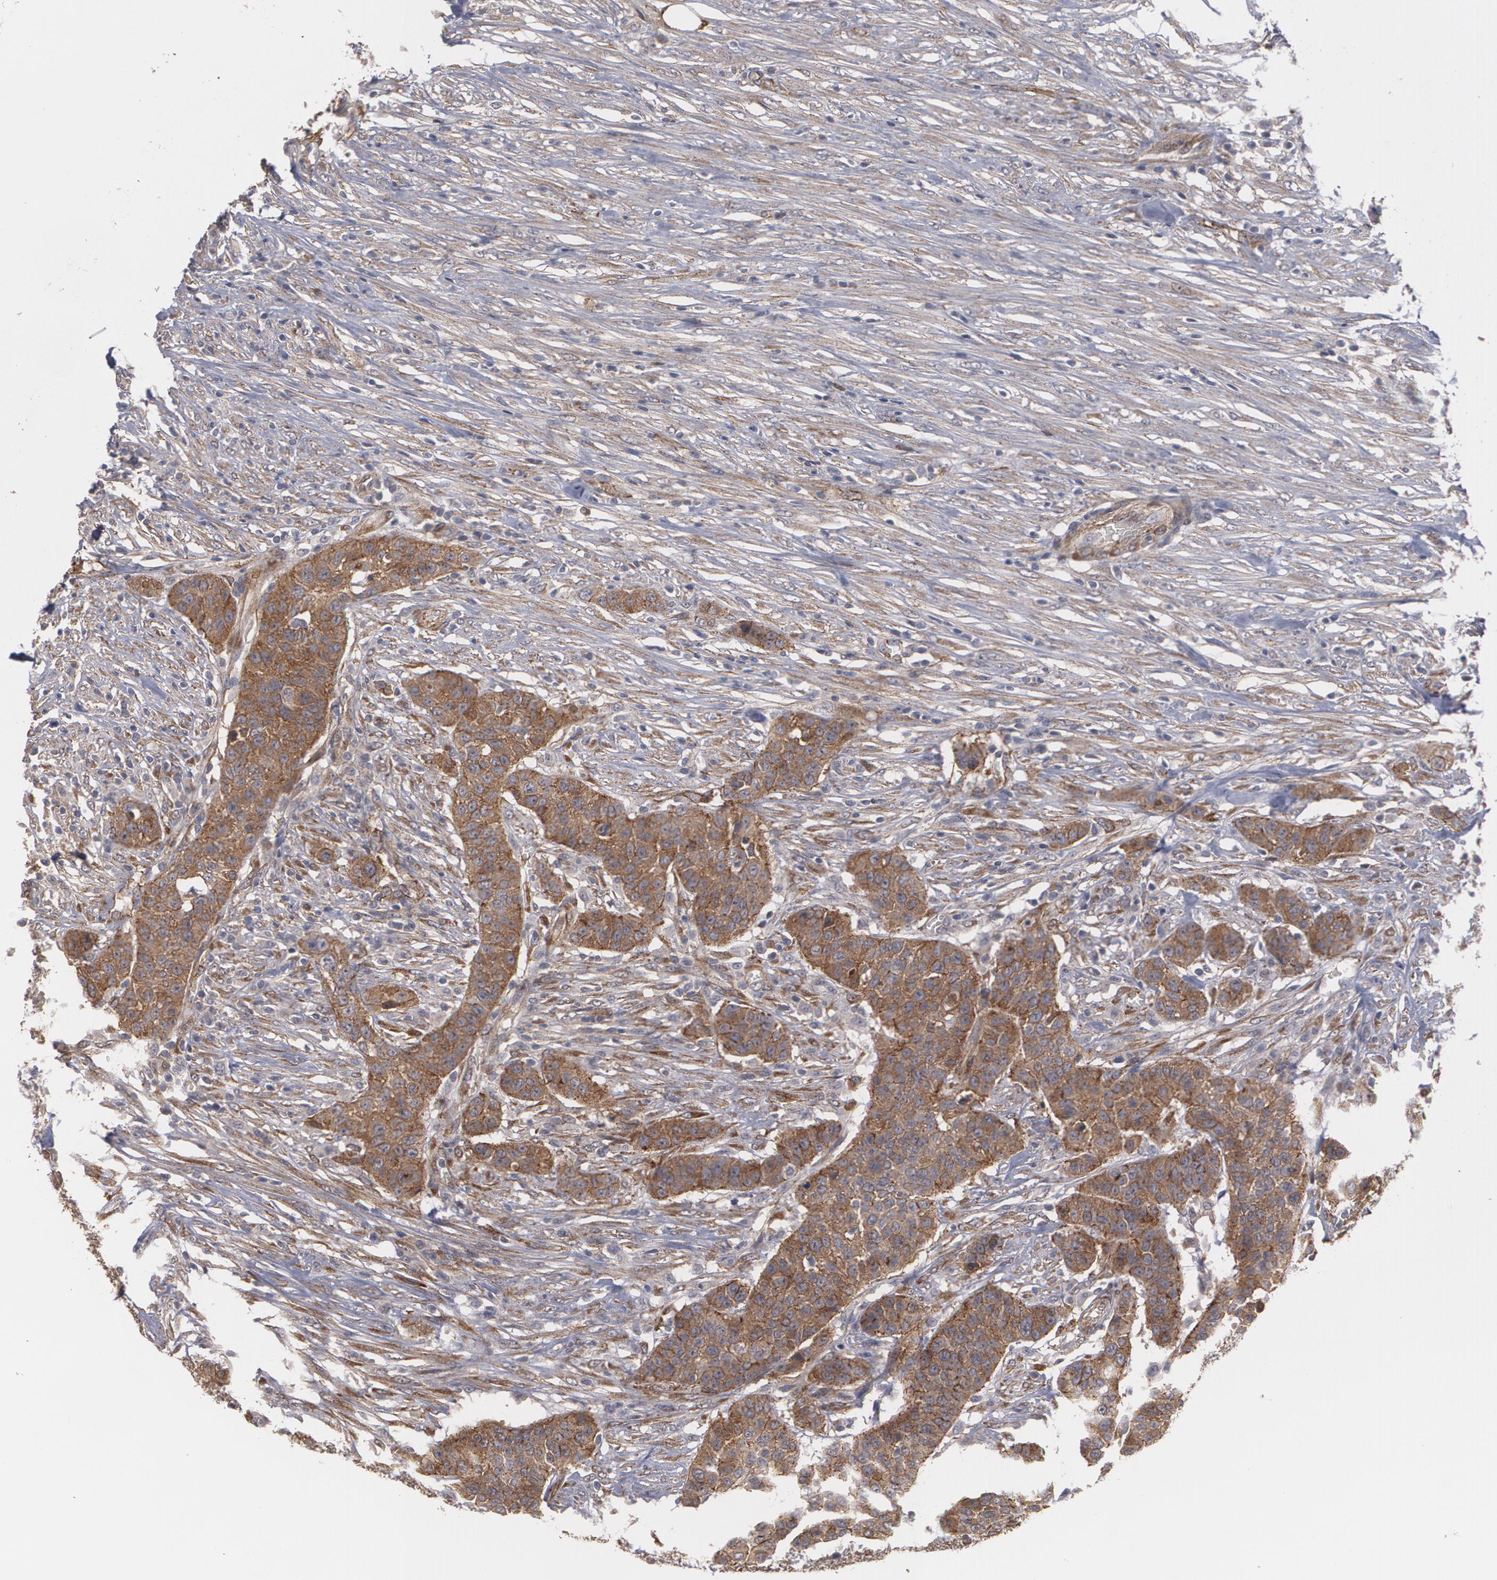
{"staining": {"intensity": "strong", "quantity": ">75%", "location": "cytoplasmic/membranous"}, "tissue": "urothelial cancer", "cell_type": "Tumor cells", "image_type": "cancer", "snomed": [{"axis": "morphology", "description": "Urothelial carcinoma, High grade"}, {"axis": "topography", "description": "Urinary bladder"}], "caption": "A brown stain shows strong cytoplasmic/membranous staining of a protein in human high-grade urothelial carcinoma tumor cells.", "gene": "TJP1", "patient": {"sex": "male", "age": 74}}